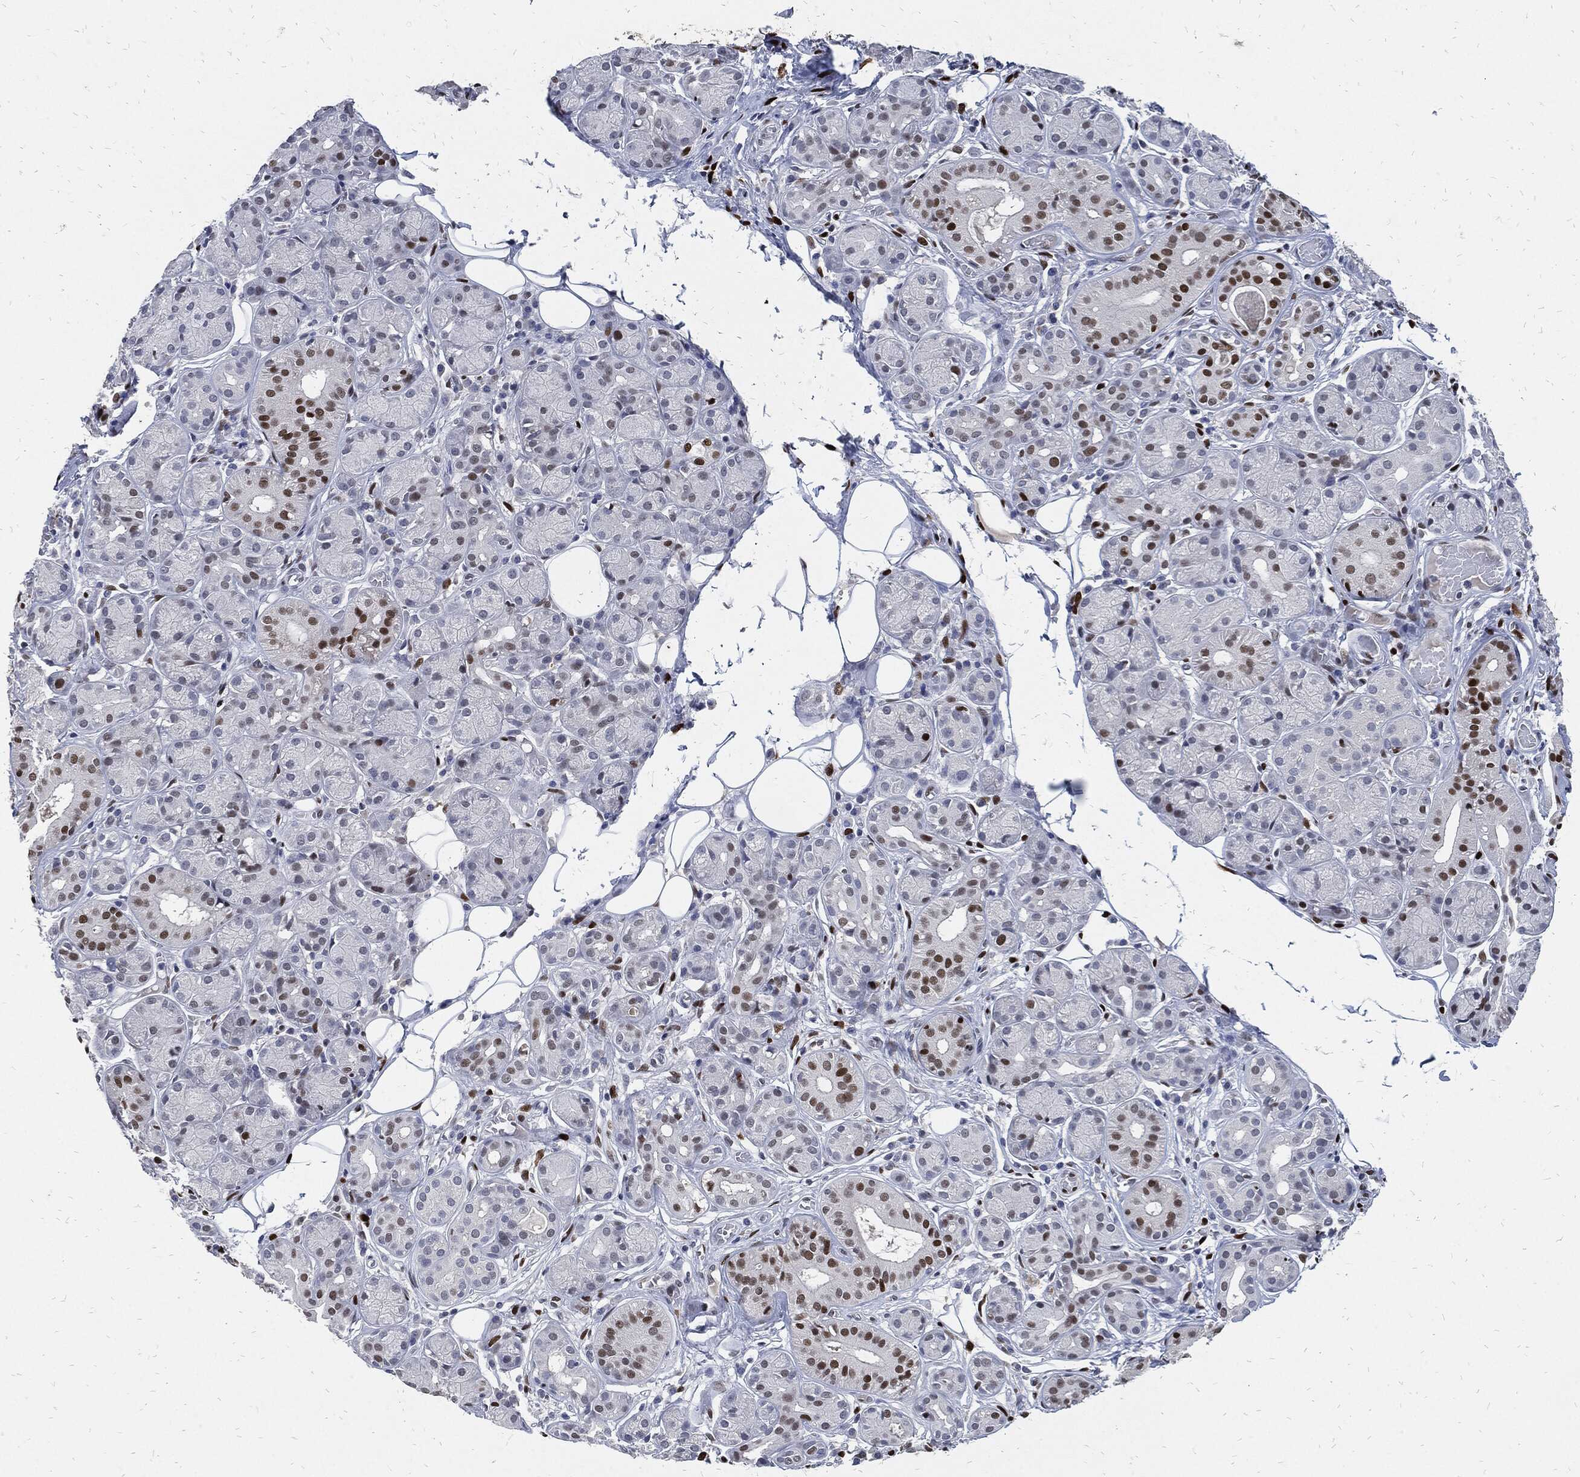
{"staining": {"intensity": "strong", "quantity": "<25%", "location": "nuclear"}, "tissue": "salivary gland", "cell_type": "Glandular cells", "image_type": "normal", "snomed": [{"axis": "morphology", "description": "Normal tissue, NOS"}, {"axis": "topography", "description": "Salivary gland"}], "caption": "Salivary gland stained with a brown dye displays strong nuclear positive expression in about <25% of glandular cells.", "gene": "JUN", "patient": {"sex": "male", "age": 71}}